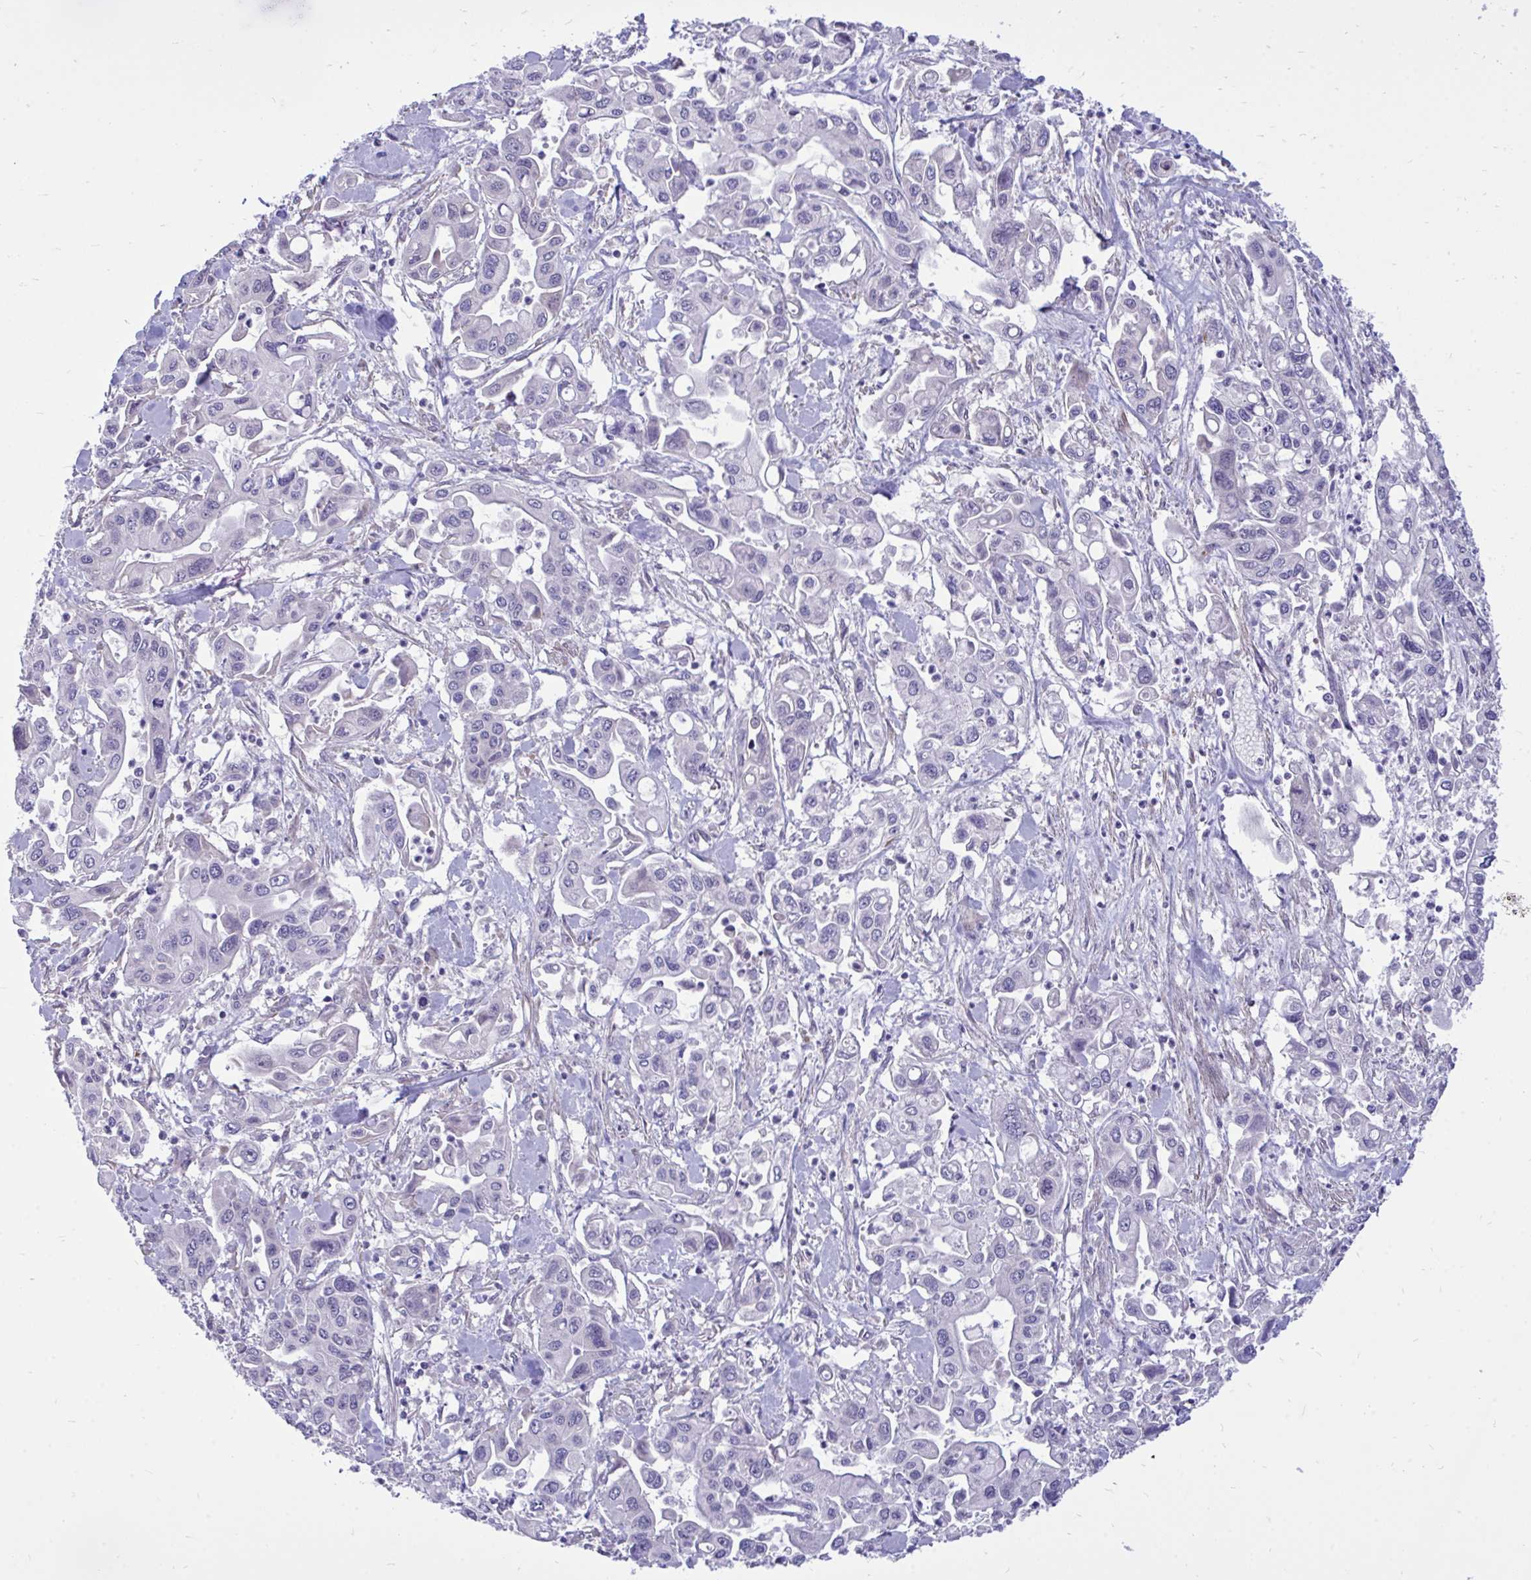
{"staining": {"intensity": "negative", "quantity": "none", "location": "none"}, "tissue": "pancreatic cancer", "cell_type": "Tumor cells", "image_type": "cancer", "snomed": [{"axis": "morphology", "description": "Adenocarcinoma, NOS"}, {"axis": "topography", "description": "Pancreas"}], "caption": "IHC of human adenocarcinoma (pancreatic) reveals no expression in tumor cells.", "gene": "HMBOX1", "patient": {"sex": "male", "age": 62}}